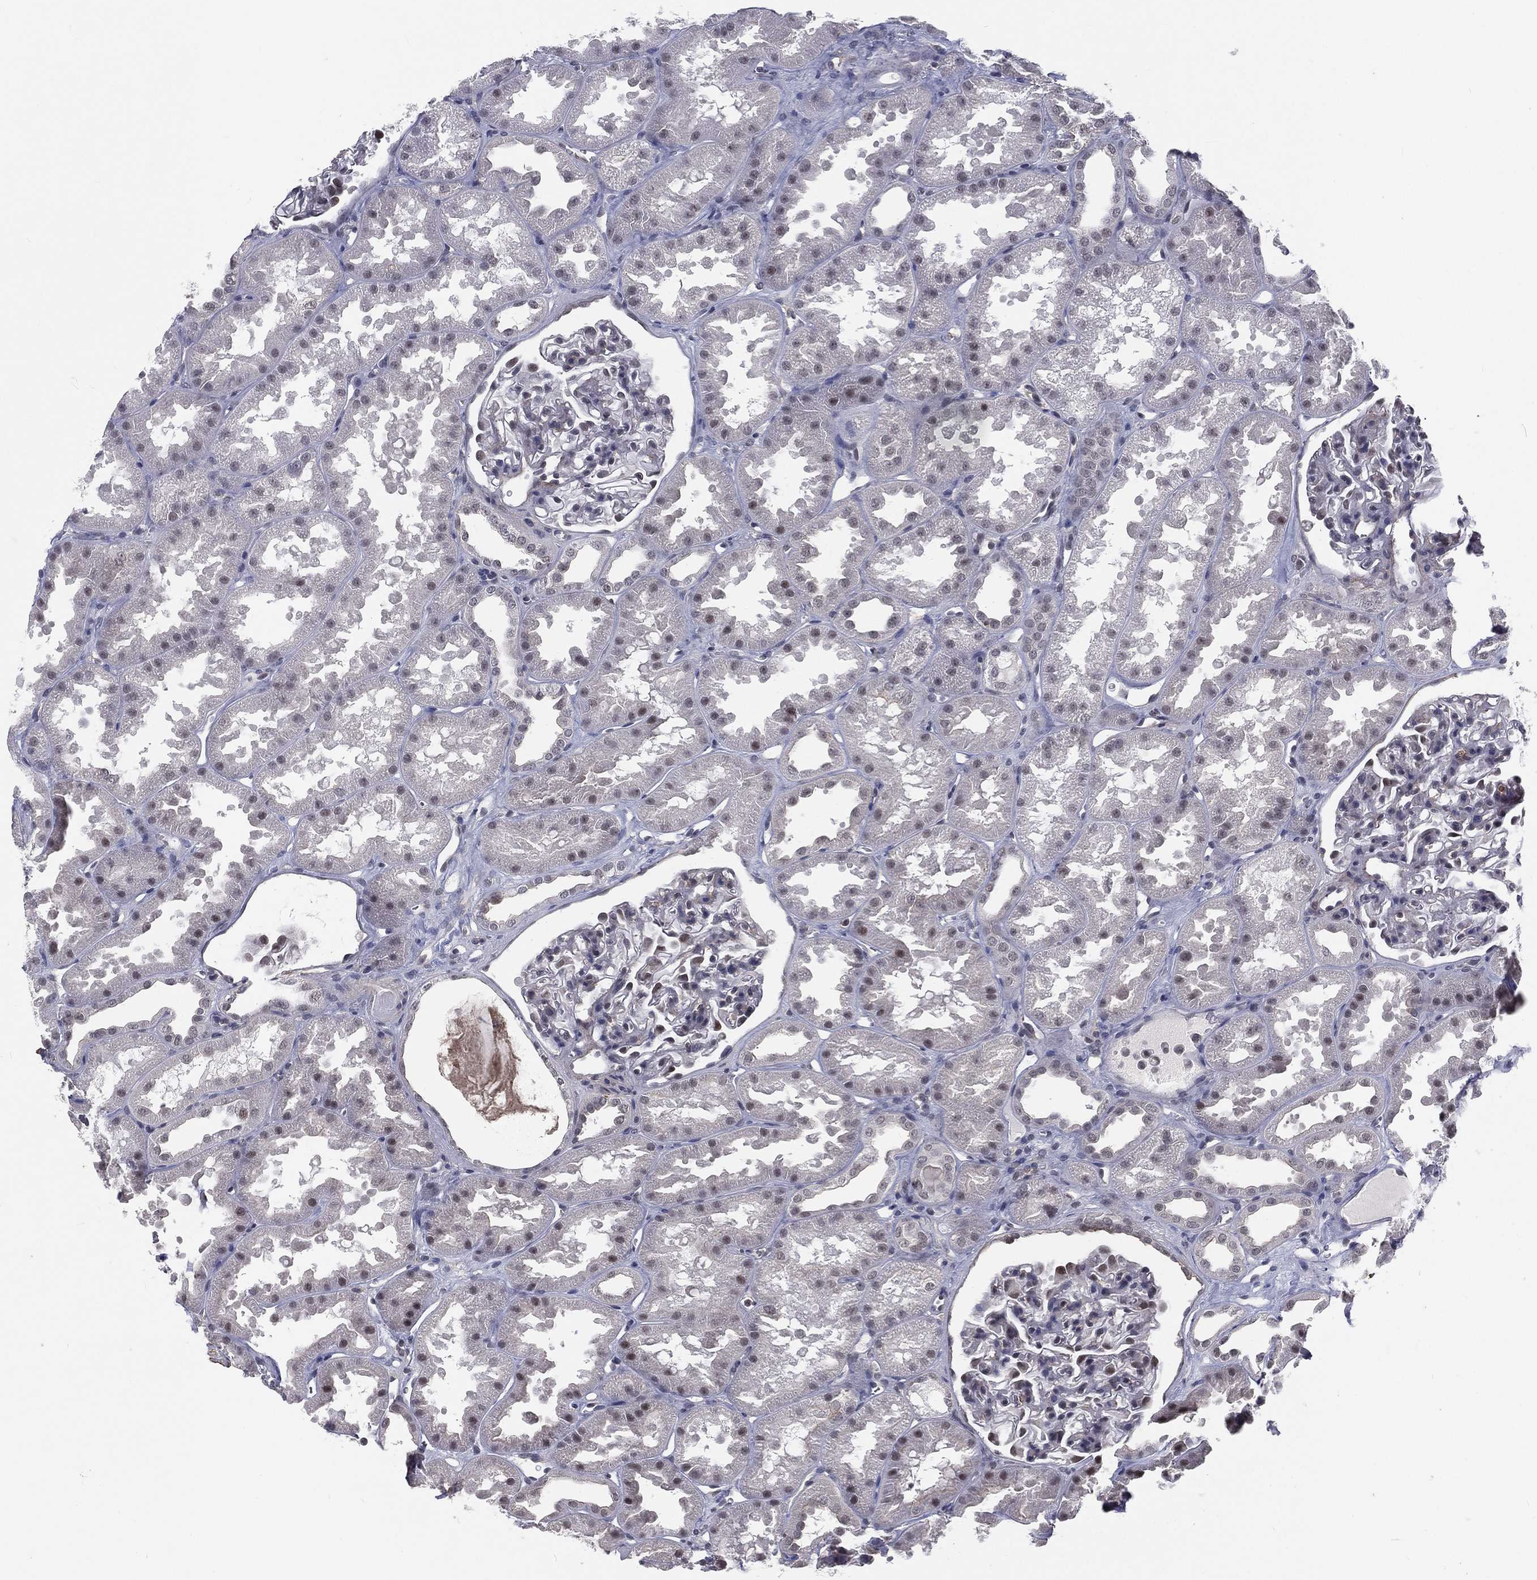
{"staining": {"intensity": "moderate", "quantity": "<25%", "location": "nuclear"}, "tissue": "kidney", "cell_type": "Cells in glomeruli", "image_type": "normal", "snomed": [{"axis": "morphology", "description": "Normal tissue, NOS"}, {"axis": "topography", "description": "Kidney"}], "caption": "A brown stain highlights moderate nuclear staining of a protein in cells in glomeruli of benign kidney.", "gene": "MORC2", "patient": {"sex": "male", "age": 61}}